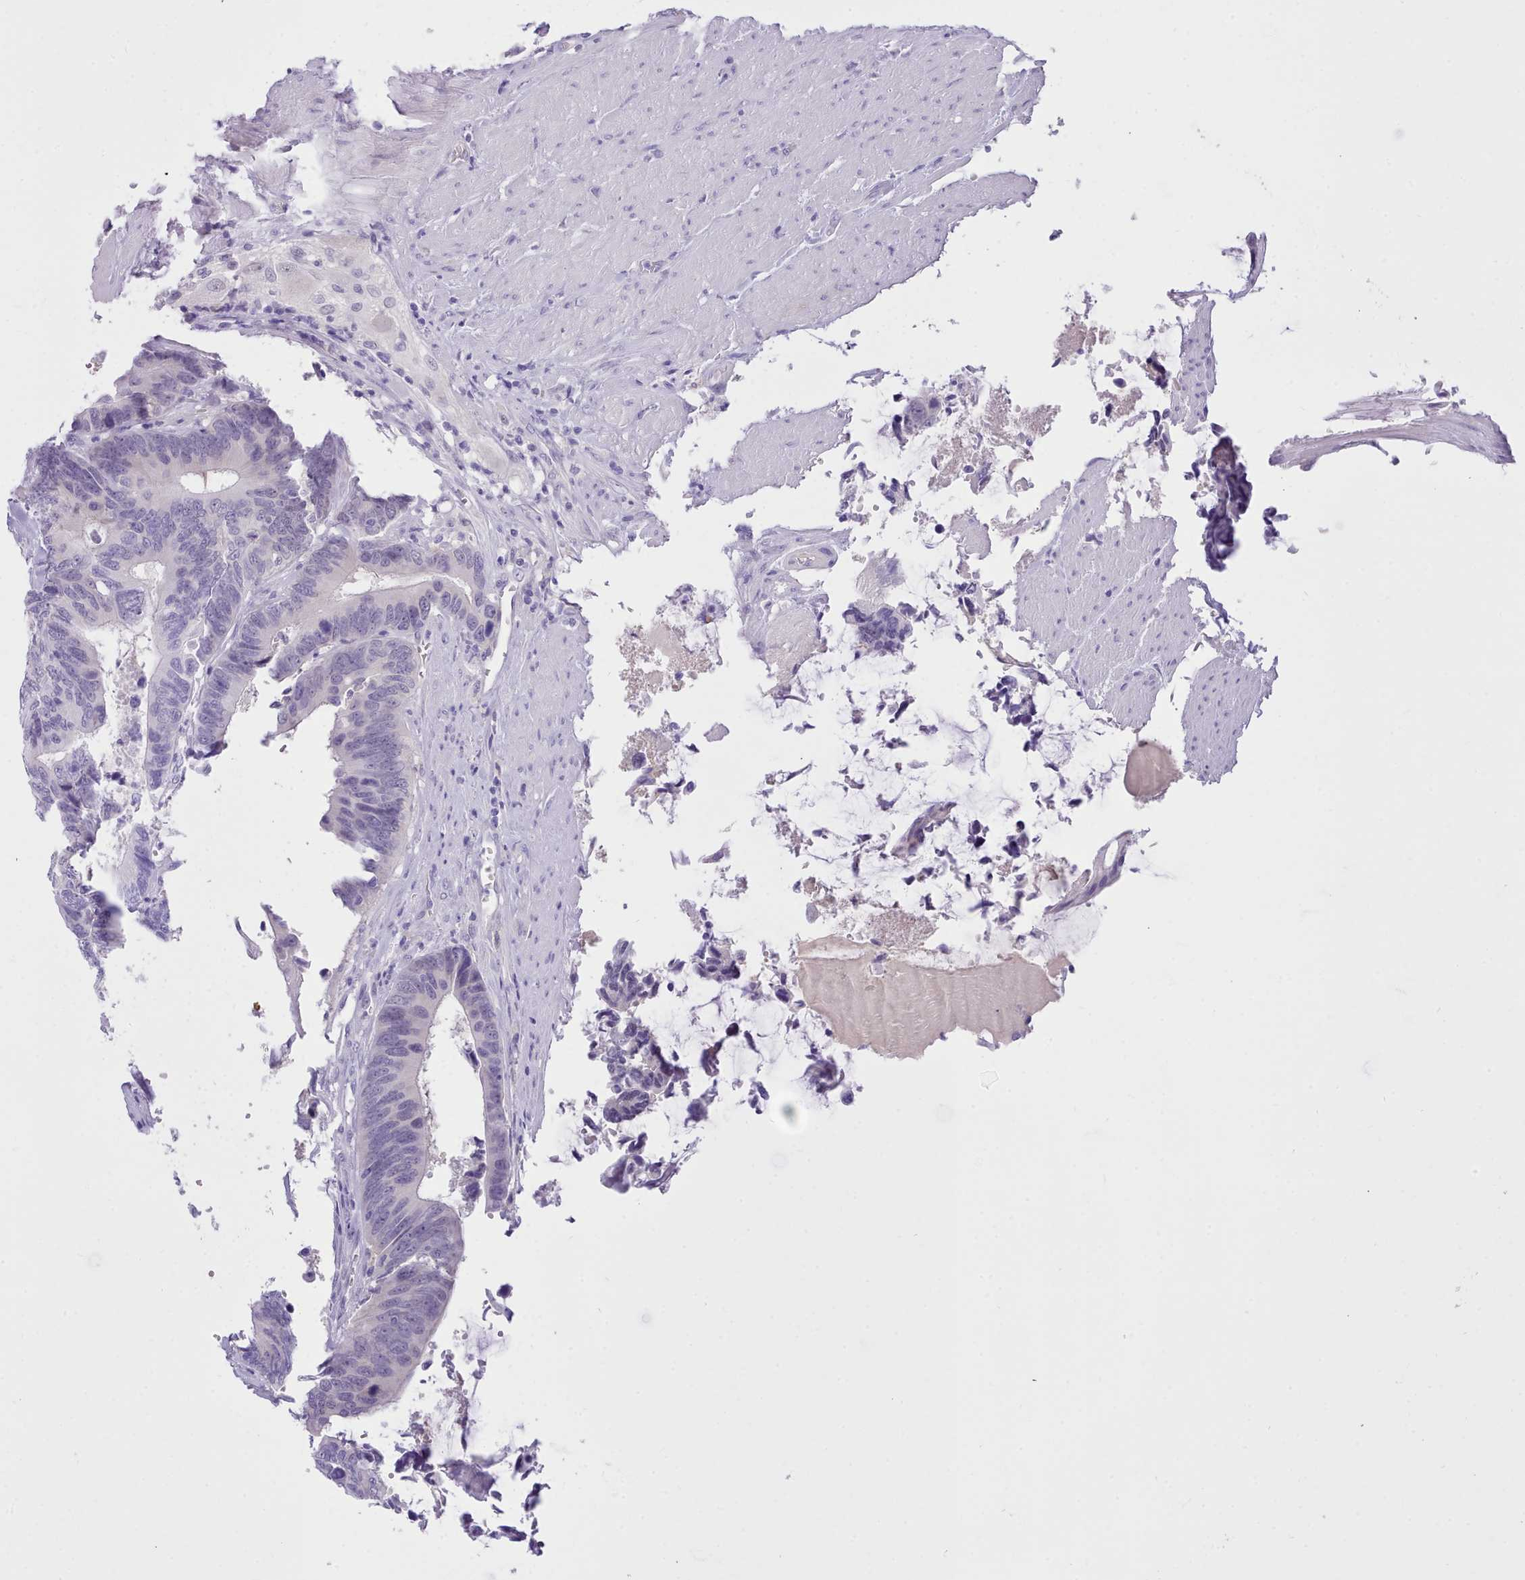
{"staining": {"intensity": "negative", "quantity": "none", "location": "none"}, "tissue": "colorectal cancer", "cell_type": "Tumor cells", "image_type": "cancer", "snomed": [{"axis": "morphology", "description": "Adenocarcinoma, NOS"}, {"axis": "topography", "description": "Colon"}], "caption": "Adenocarcinoma (colorectal) was stained to show a protein in brown. There is no significant staining in tumor cells. (DAB (3,3'-diaminobenzidine) immunohistochemistry with hematoxylin counter stain).", "gene": "LRRC37A", "patient": {"sex": "male", "age": 87}}